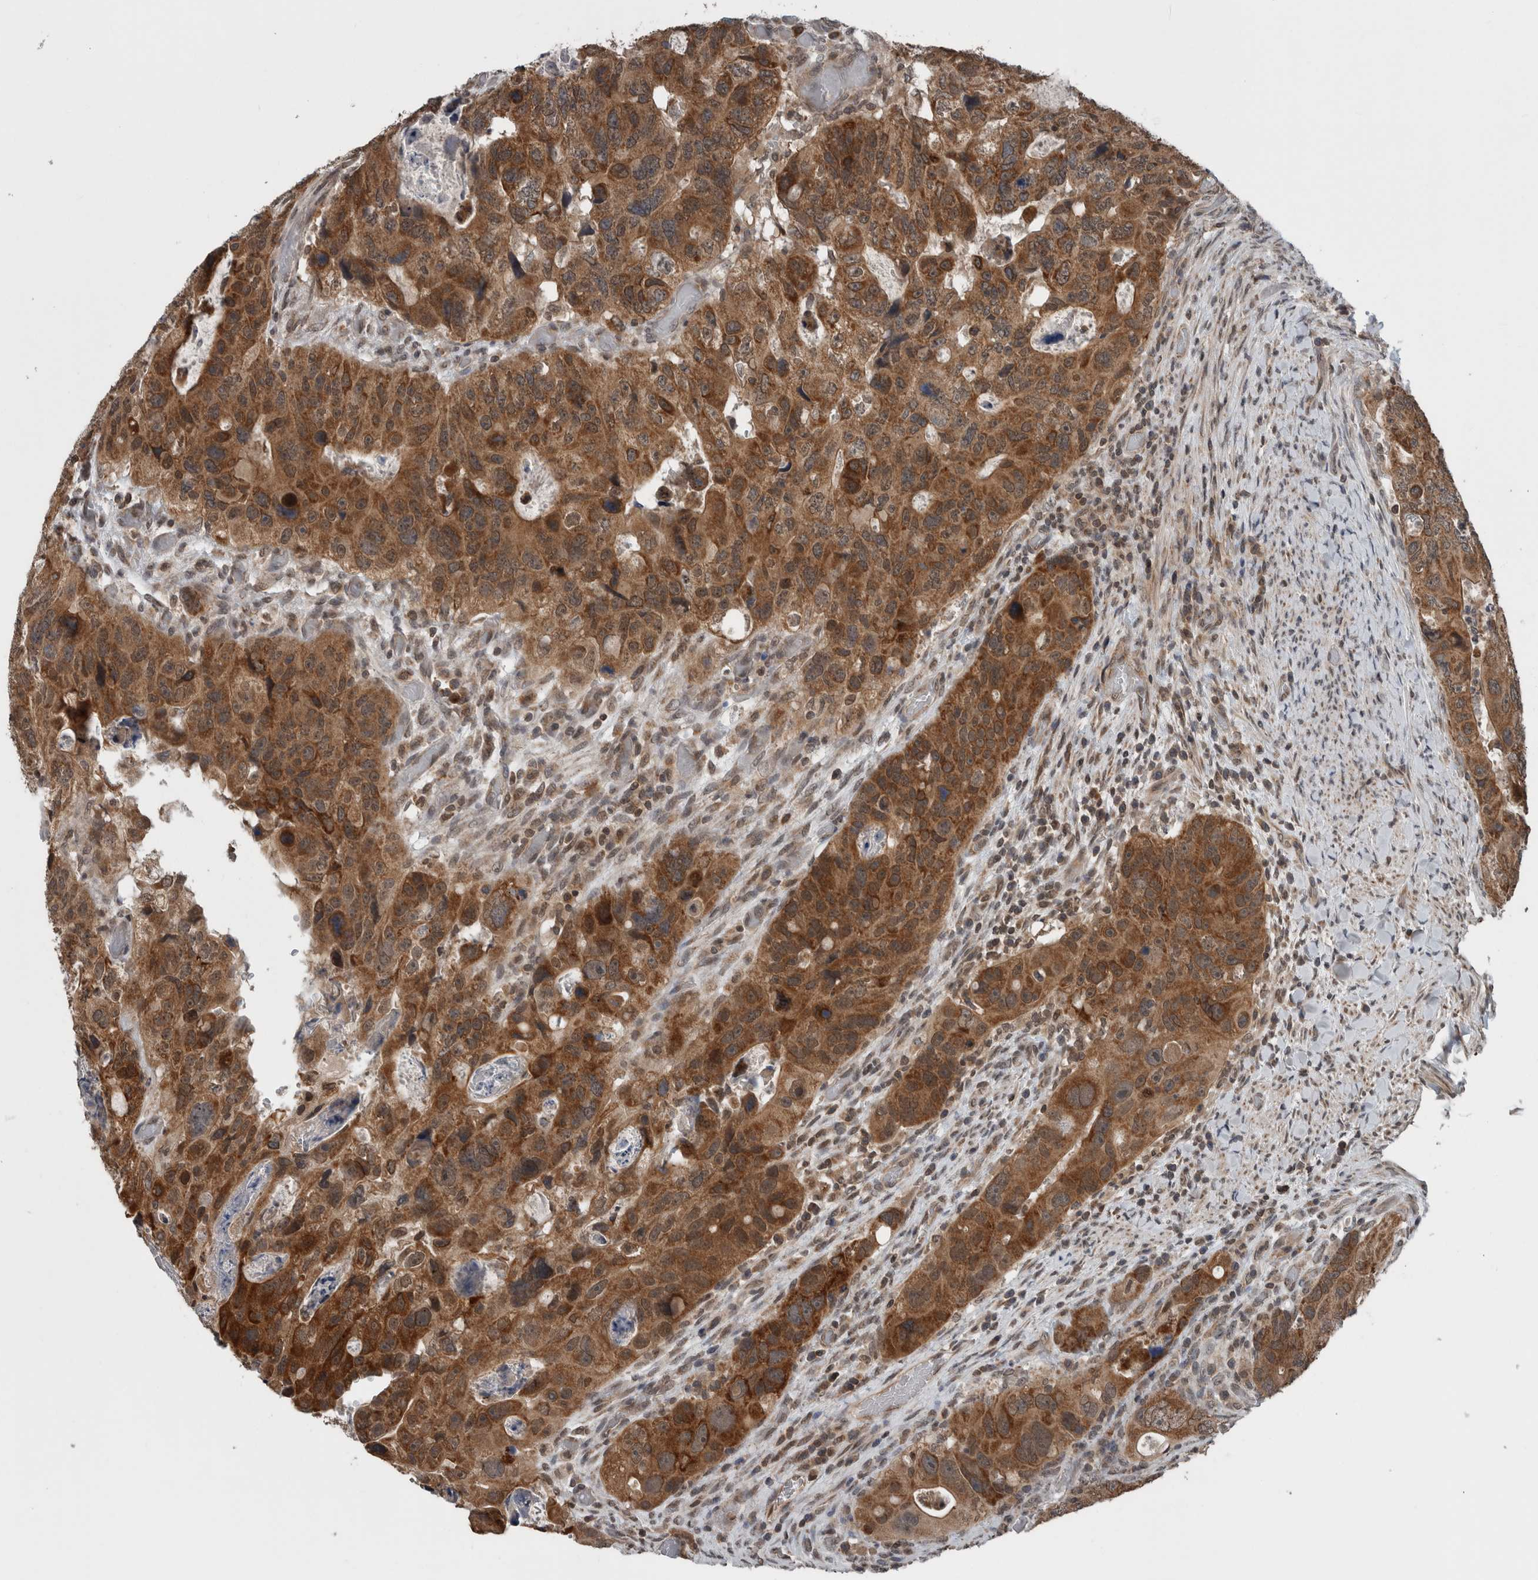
{"staining": {"intensity": "strong", "quantity": ">75%", "location": "cytoplasmic/membranous"}, "tissue": "colorectal cancer", "cell_type": "Tumor cells", "image_type": "cancer", "snomed": [{"axis": "morphology", "description": "Adenocarcinoma, NOS"}, {"axis": "topography", "description": "Rectum"}], "caption": "There is high levels of strong cytoplasmic/membranous positivity in tumor cells of colorectal cancer (adenocarcinoma), as demonstrated by immunohistochemical staining (brown color).", "gene": "ENY2", "patient": {"sex": "male", "age": 59}}